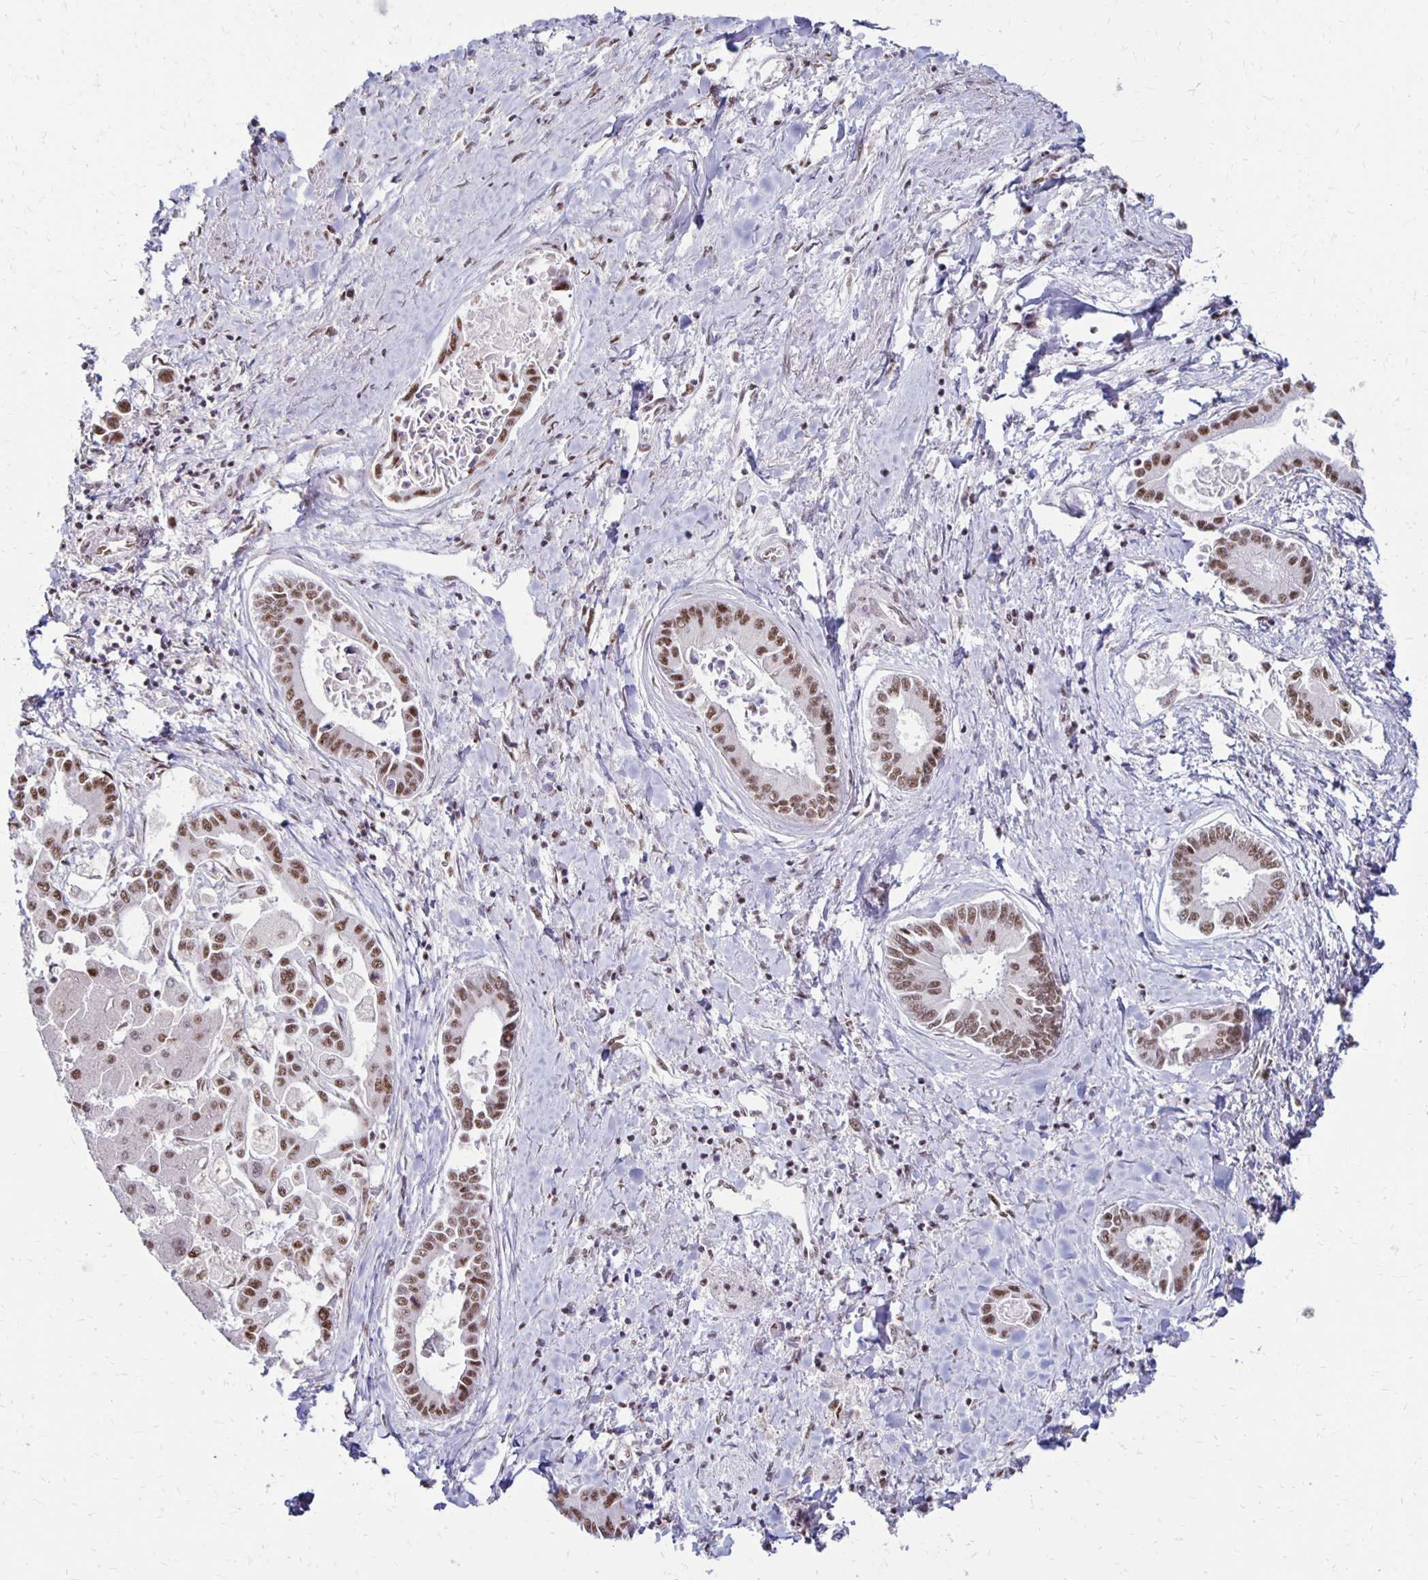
{"staining": {"intensity": "moderate", "quantity": ">75%", "location": "nuclear"}, "tissue": "liver cancer", "cell_type": "Tumor cells", "image_type": "cancer", "snomed": [{"axis": "morphology", "description": "Cholangiocarcinoma"}, {"axis": "topography", "description": "Liver"}], "caption": "Moderate nuclear staining is appreciated in about >75% of tumor cells in cholangiocarcinoma (liver). The staining is performed using DAB (3,3'-diaminobenzidine) brown chromogen to label protein expression. The nuclei are counter-stained blue using hematoxylin.", "gene": "DAGLA", "patient": {"sex": "male", "age": 66}}